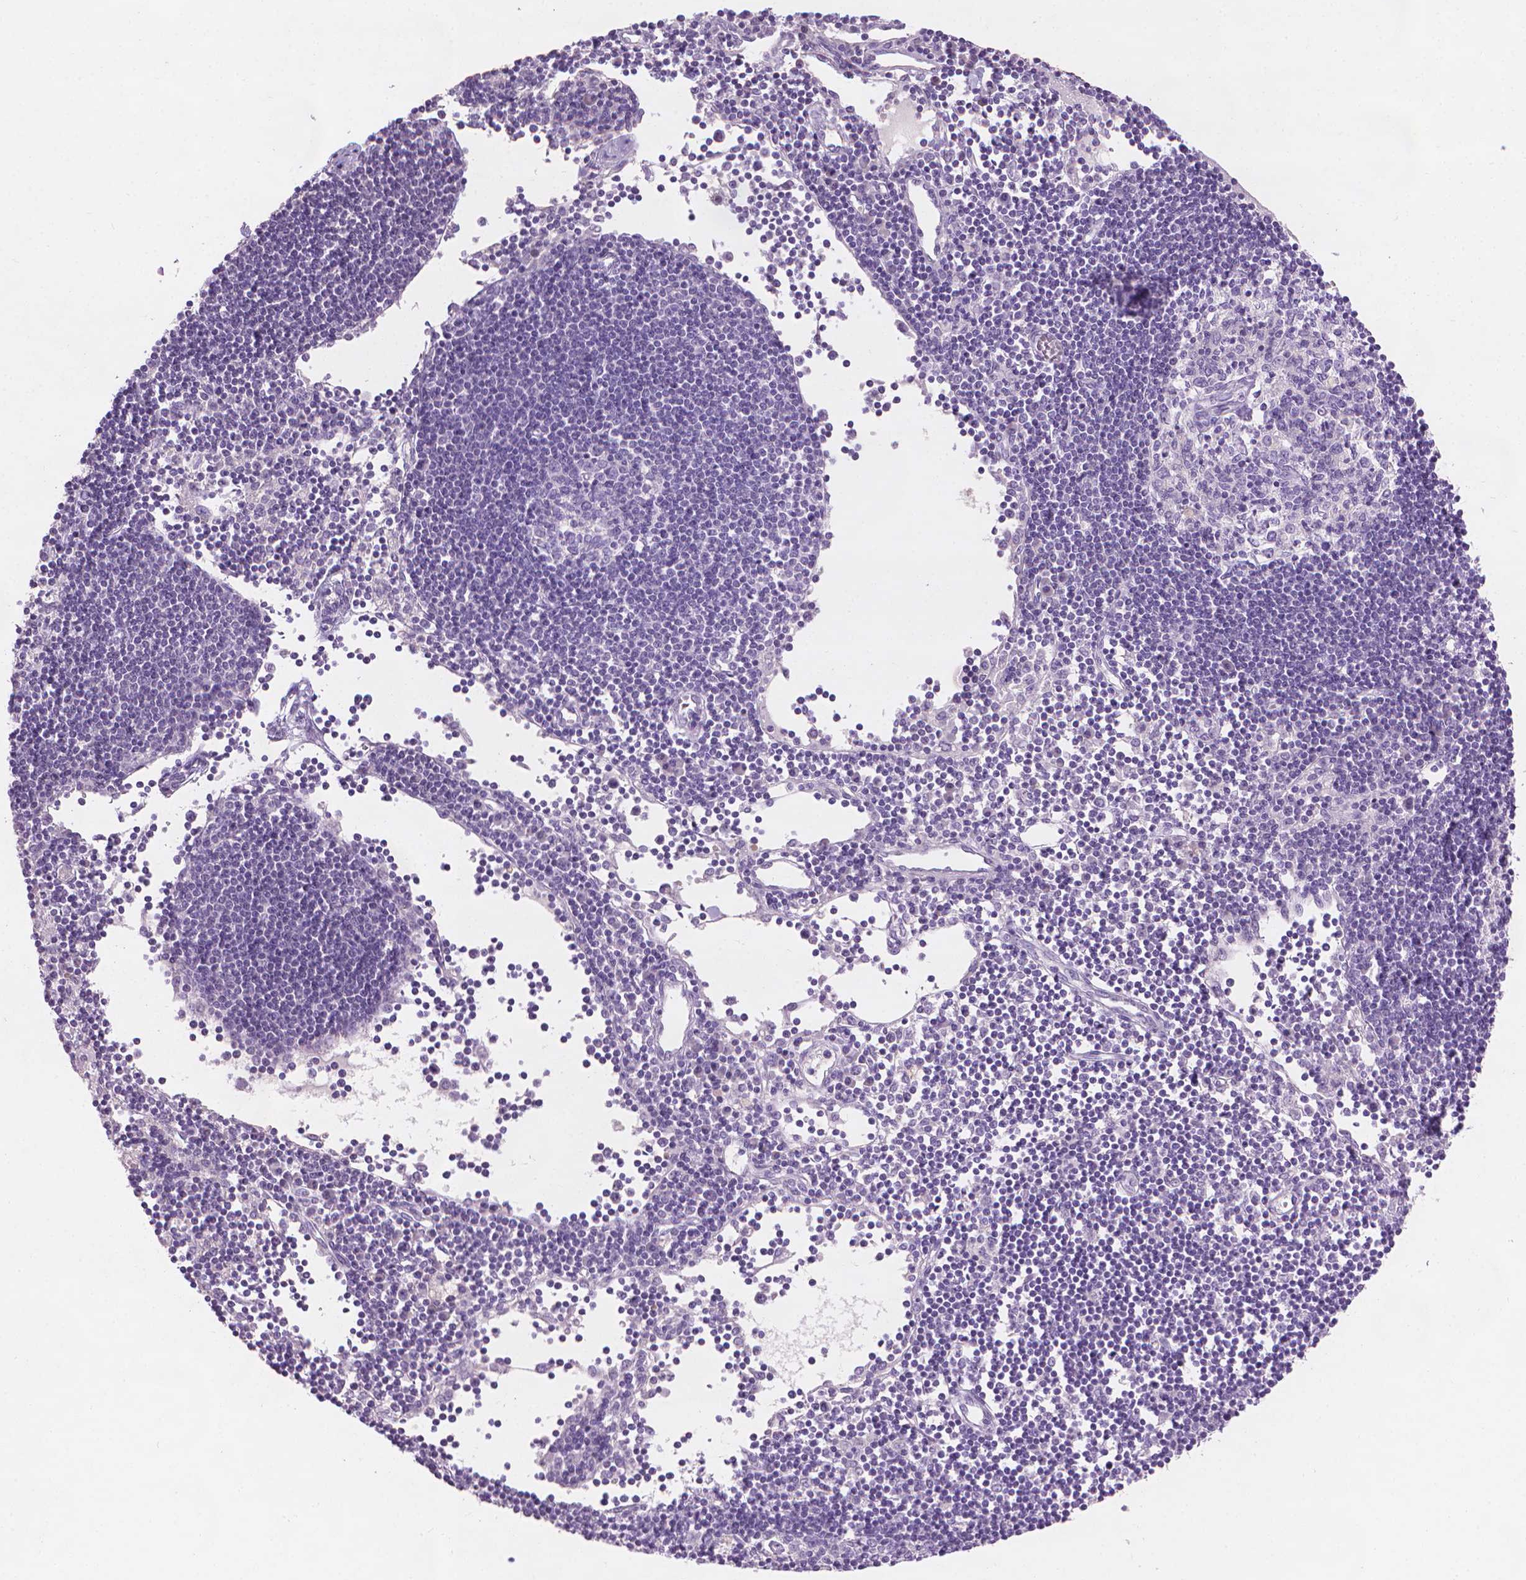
{"staining": {"intensity": "negative", "quantity": "none", "location": "none"}, "tissue": "lymph node", "cell_type": "Germinal center cells", "image_type": "normal", "snomed": [{"axis": "morphology", "description": "Normal tissue, NOS"}, {"axis": "topography", "description": "Lymph node"}], "caption": "Immunohistochemical staining of unremarkable human lymph node displays no significant expression in germinal center cells.", "gene": "MLANA", "patient": {"sex": "female", "age": 65}}